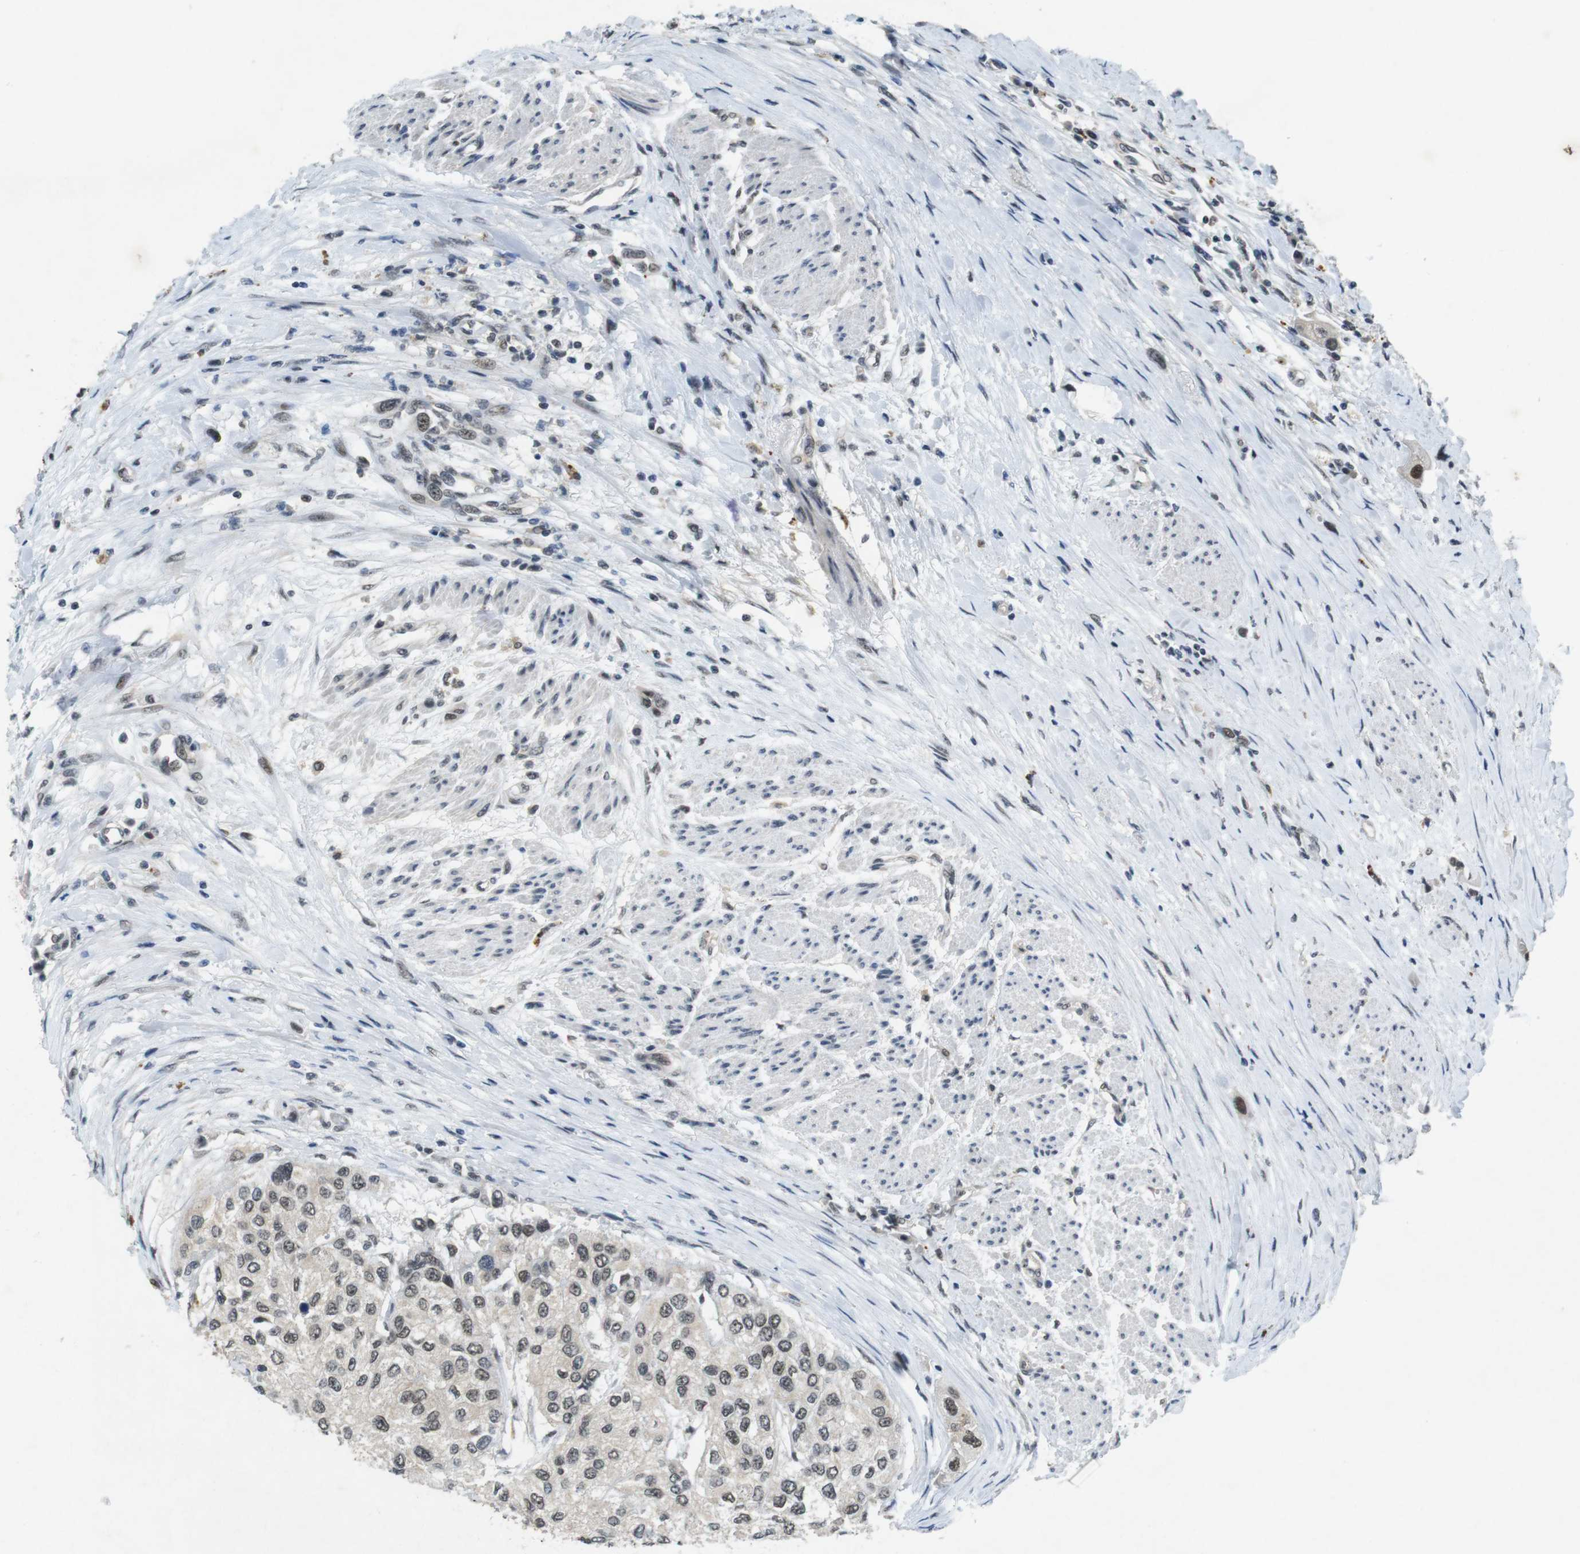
{"staining": {"intensity": "weak", "quantity": ">75%", "location": "cytoplasmic/membranous,nuclear"}, "tissue": "urothelial cancer", "cell_type": "Tumor cells", "image_type": "cancer", "snomed": [{"axis": "morphology", "description": "Urothelial carcinoma, High grade"}, {"axis": "topography", "description": "Urinary bladder"}], "caption": "High-magnification brightfield microscopy of high-grade urothelial carcinoma stained with DAB (3,3'-diaminobenzidine) (brown) and counterstained with hematoxylin (blue). tumor cells exhibit weak cytoplasmic/membranous and nuclear staining is present in approximately>75% of cells.", "gene": "USP7", "patient": {"sex": "female", "age": 56}}